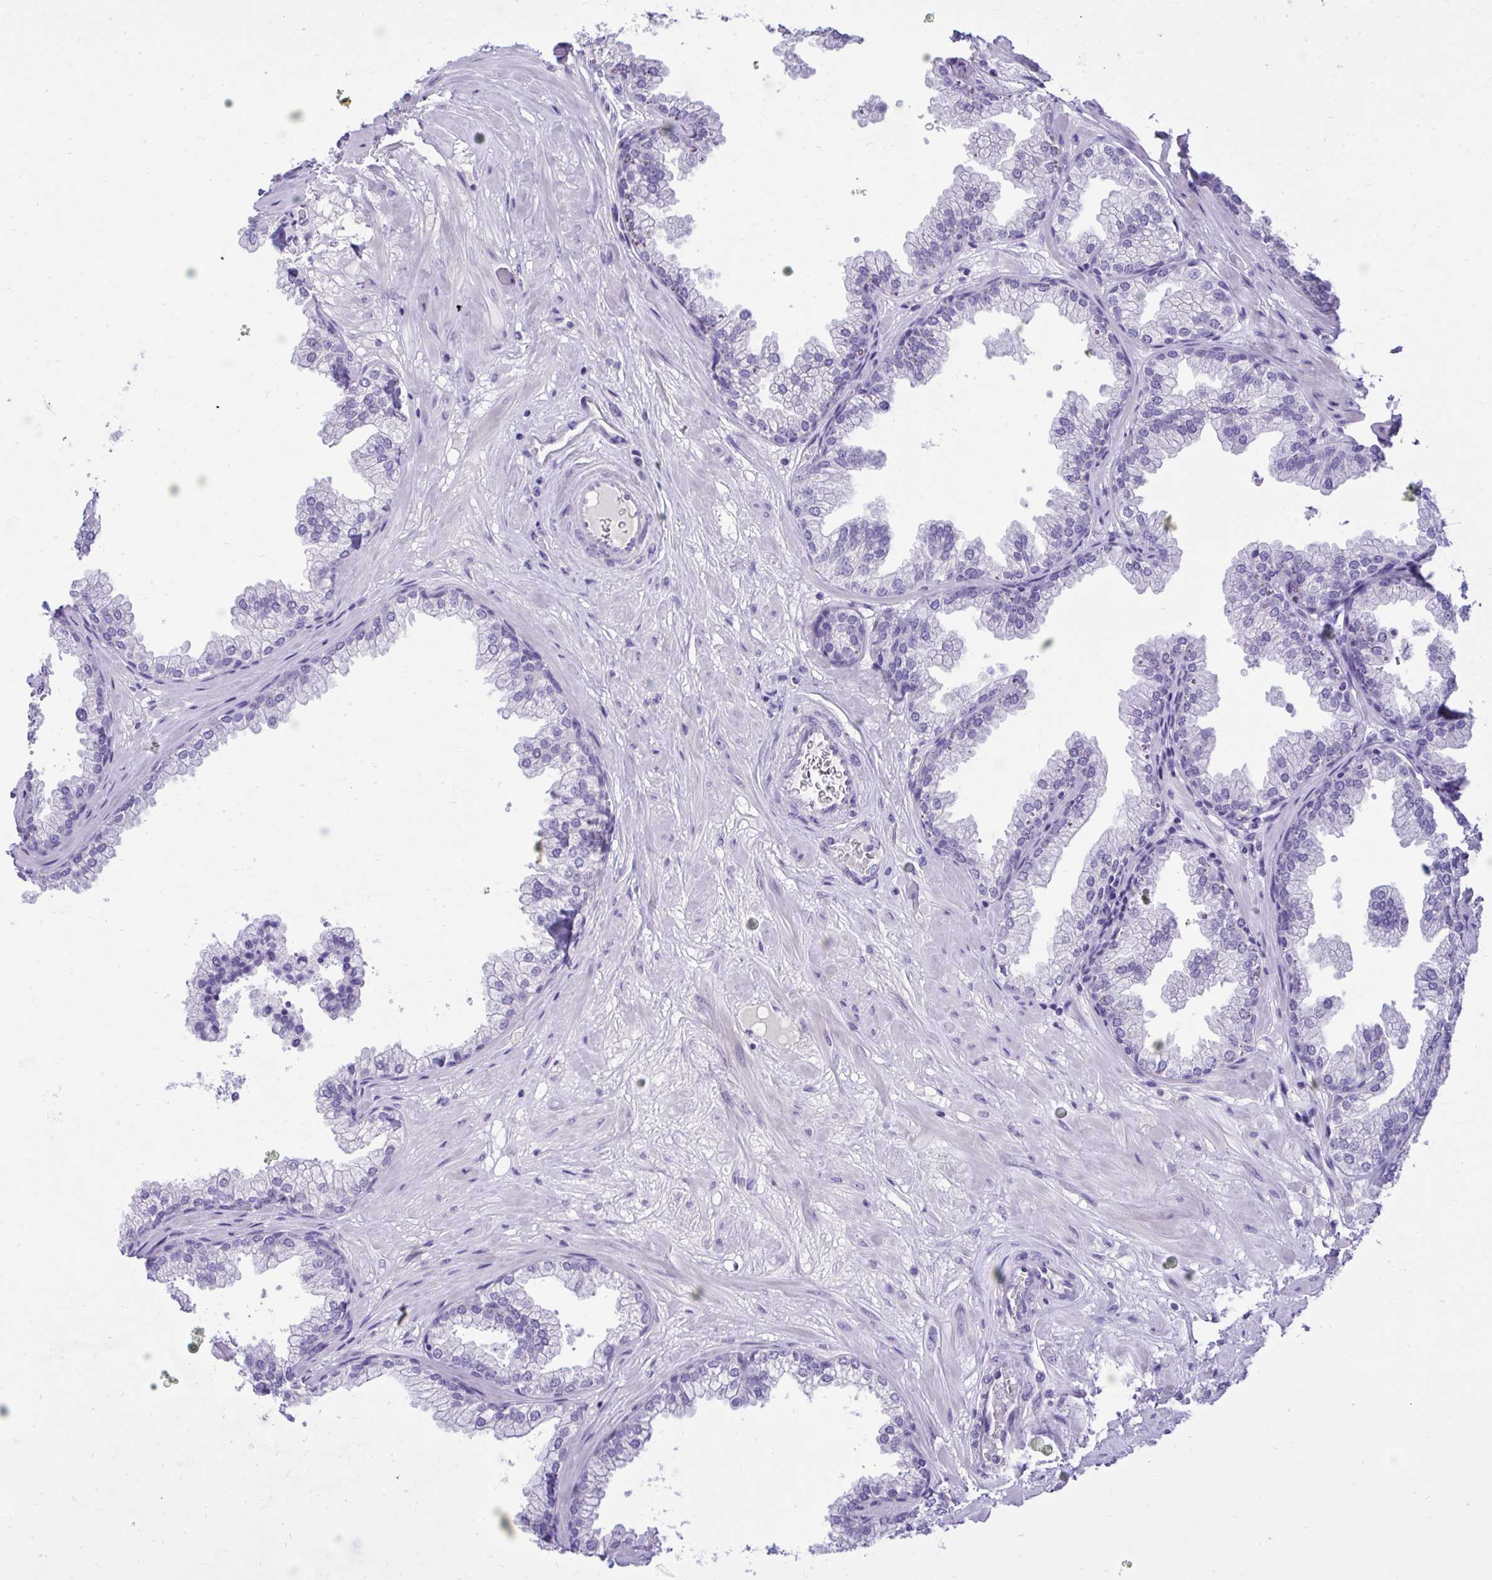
{"staining": {"intensity": "negative", "quantity": "none", "location": "none"}, "tissue": "prostate", "cell_type": "Glandular cells", "image_type": "normal", "snomed": [{"axis": "morphology", "description": "Normal tissue, NOS"}, {"axis": "topography", "description": "Prostate"}], "caption": "There is no significant positivity in glandular cells of prostate. (Brightfield microscopy of DAB (3,3'-diaminobenzidine) immunohistochemistry (IHC) at high magnification).", "gene": "TMCO5A", "patient": {"sex": "male", "age": 37}}